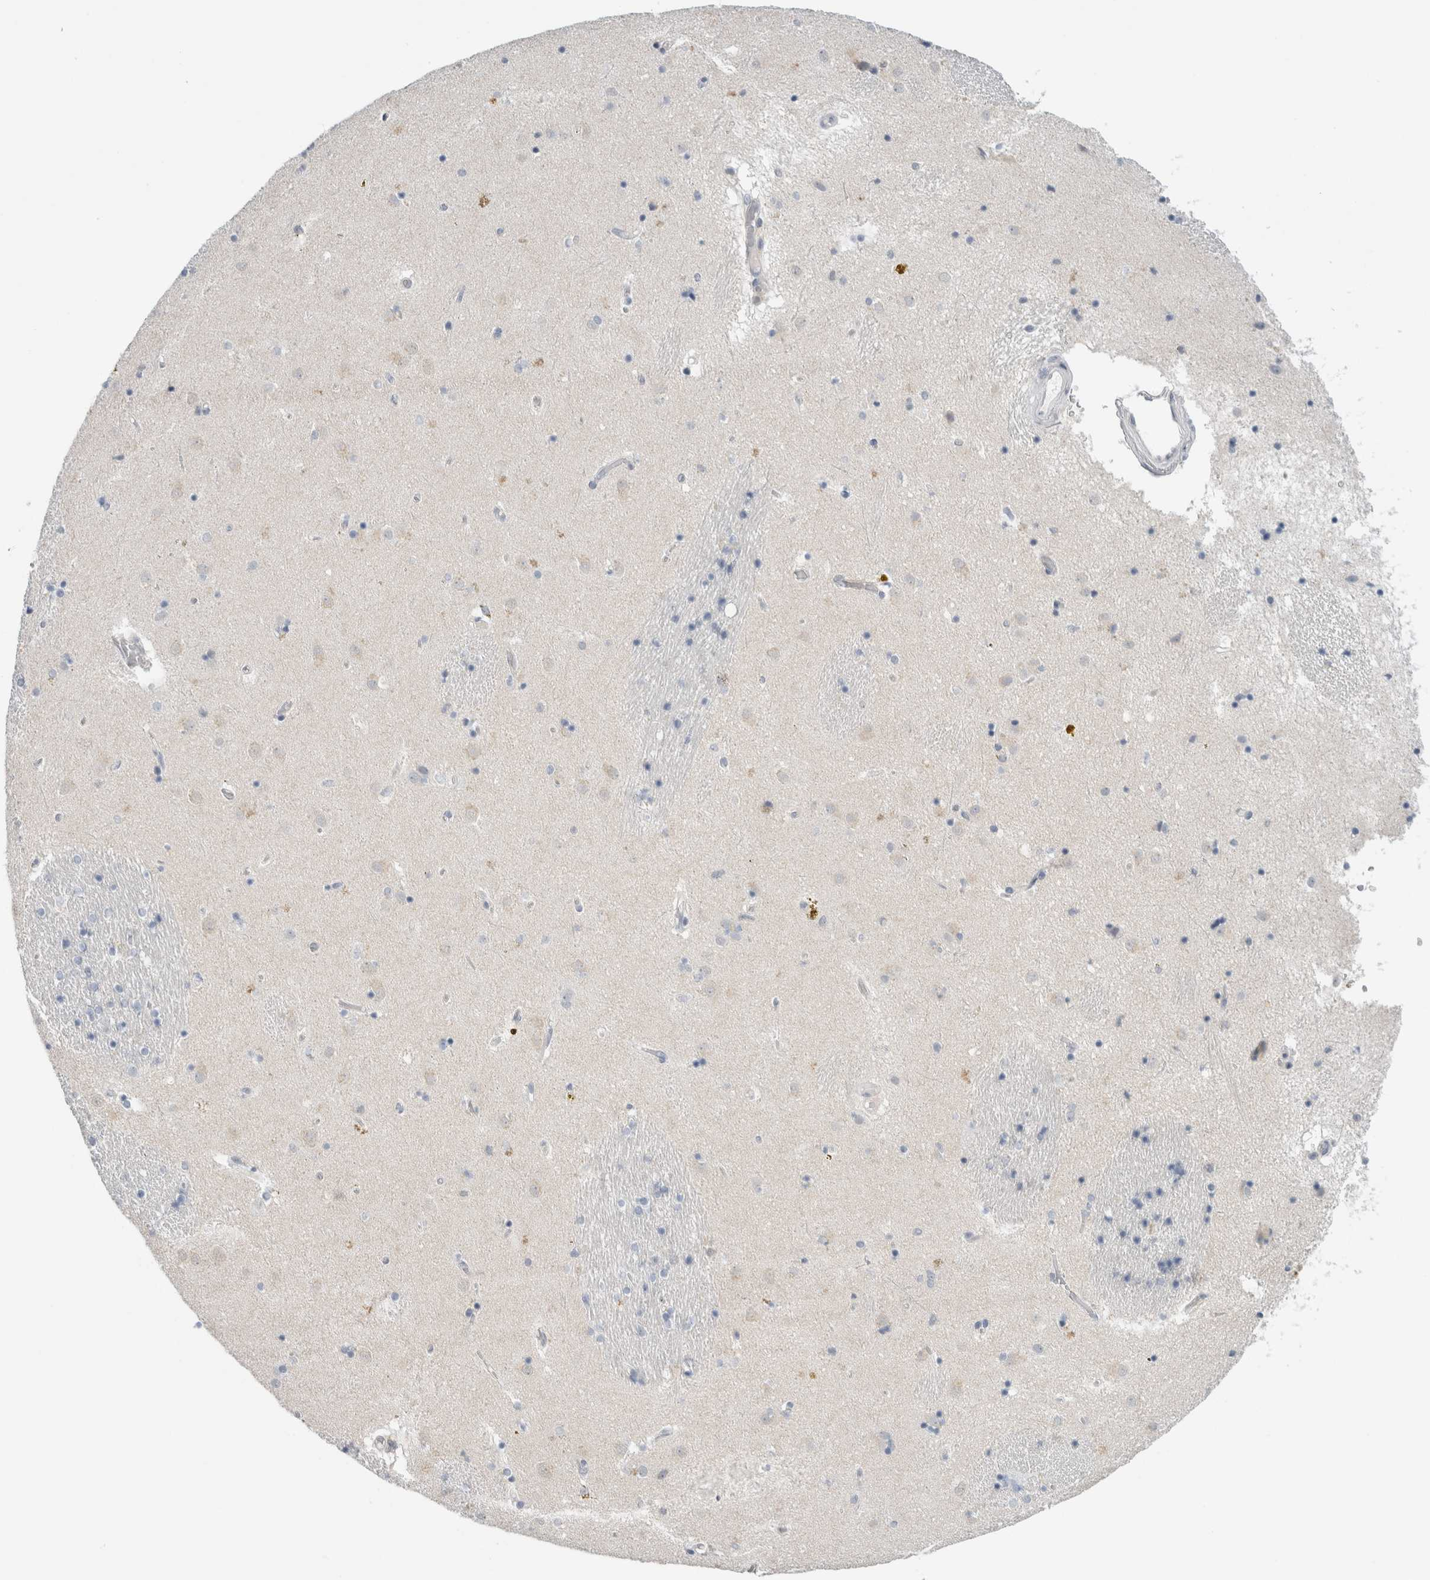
{"staining": {"intensity": "negative", "quantity": "none", "location": "none"}, "tissue": "caudate", "cell_type": "Glial cells", "image_type": "normal", "snomed": [{"axis": "morphology", "description": "Normal tissue, NOS"}, {"axis": "topography", "description": "Lateral ventricle wall"}], "caption": "Immunohistochemical staining of unremarkable human caudate shows no significant expression in glial cells.", "gene": "CASP6", "patient": {"sex": "male", "age": 70}}